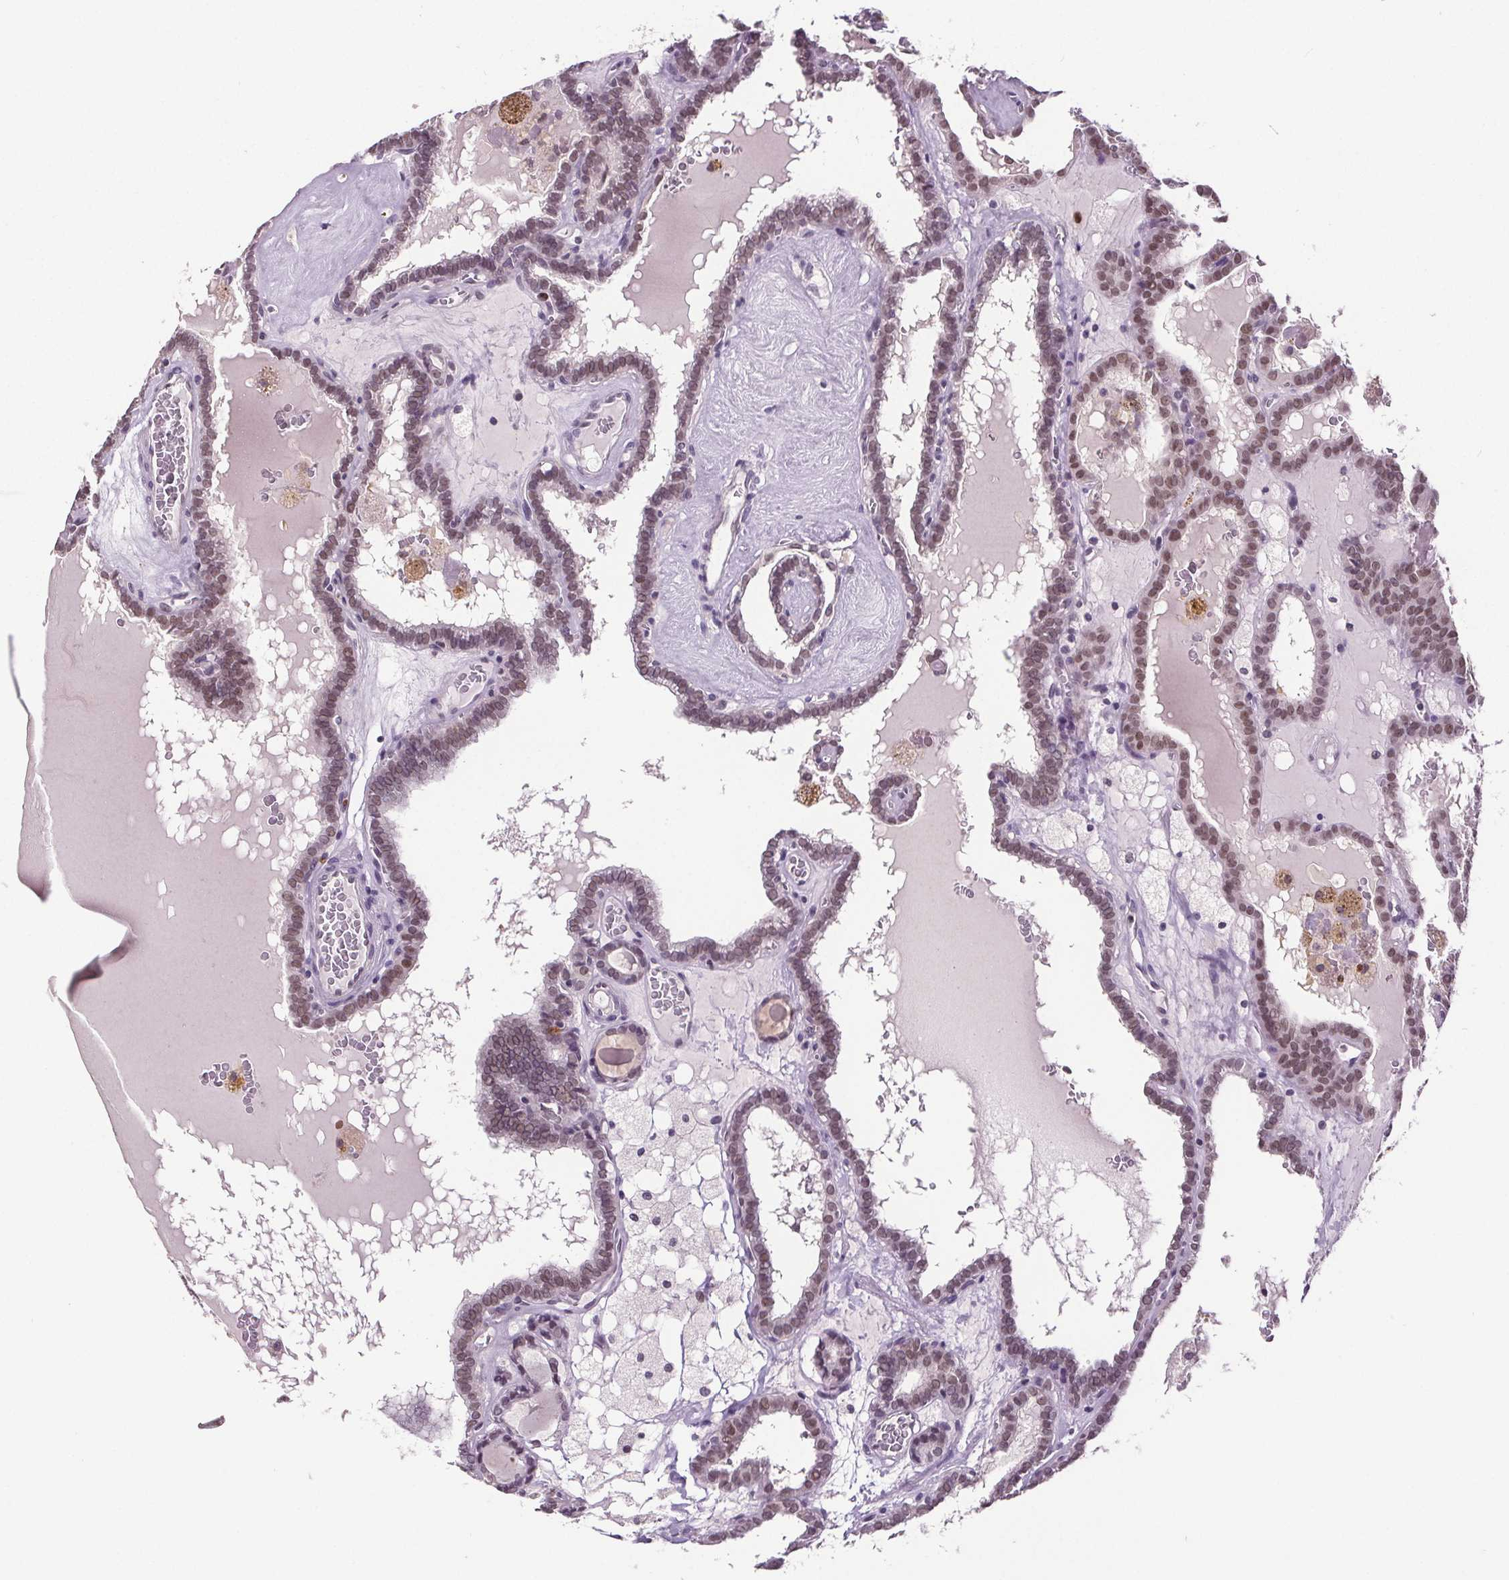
{"staining": {"intensity": "weak", "quantity": "25%-75%", "location": "nuclear"}, "tissue": "thyroid cancer", "cell_type": "Tumor cells", "image_type": "cancer", "snomed": [{"axis": "morphology", "description": "Papillary adenocarcinoma, NOS"}, {"axis": "topography", "description": "Thyroid gland"}], "caption": "A brown stain highlights weak nuclear positivity of a protein in thyroid cancer tumor cells. Using DAB (3,3'-diaminobenzidine) (brown) and hematoxylin (blue) stains, captured at high magnification using brightfield microscopy.", "gene": "CENPF", "patient": {"sex": "female", "age": 39}}